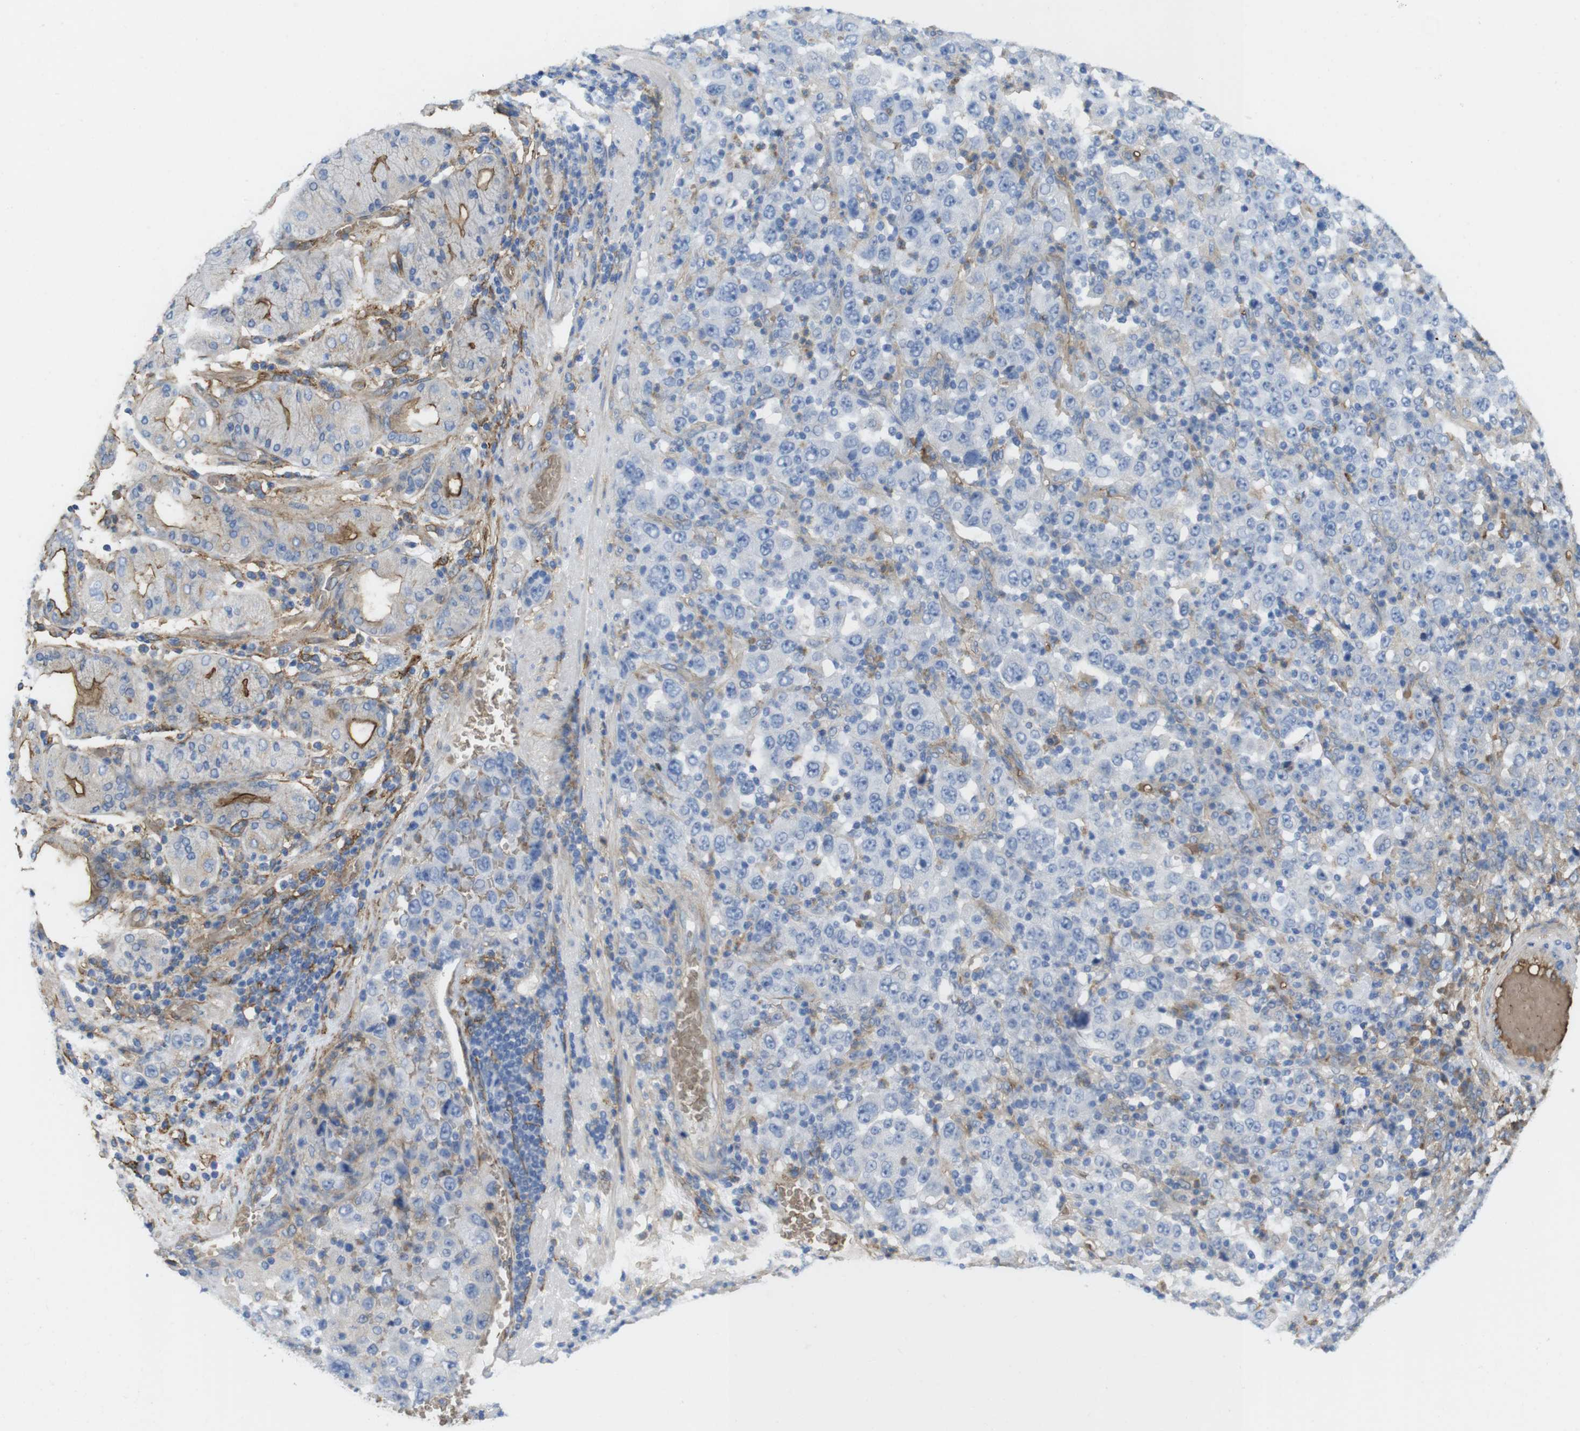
{"staining": {"intensity": "negative", "quantity": "none", "location": "none"}, "tissue": "stomach cancer", "cell_type": "Tumor cells", "image_type": "cancer", "snomed": [{"axis": "morphology", "description": "Normal tissue, NOS"}, {"axis": "morphology", "description": "Adenocarcinoma, NOS"}, {"axis": "topography", "description": "Stomach, upper"}, {"axis": "topography", "description": "Stomach"}], "caption": "The histopathology image exhibits no significant expression in tumor cells of adenocarcinoma (stomach).", "gene": "CYBRD1", "patient": {"sex": "male", "age": 59}}